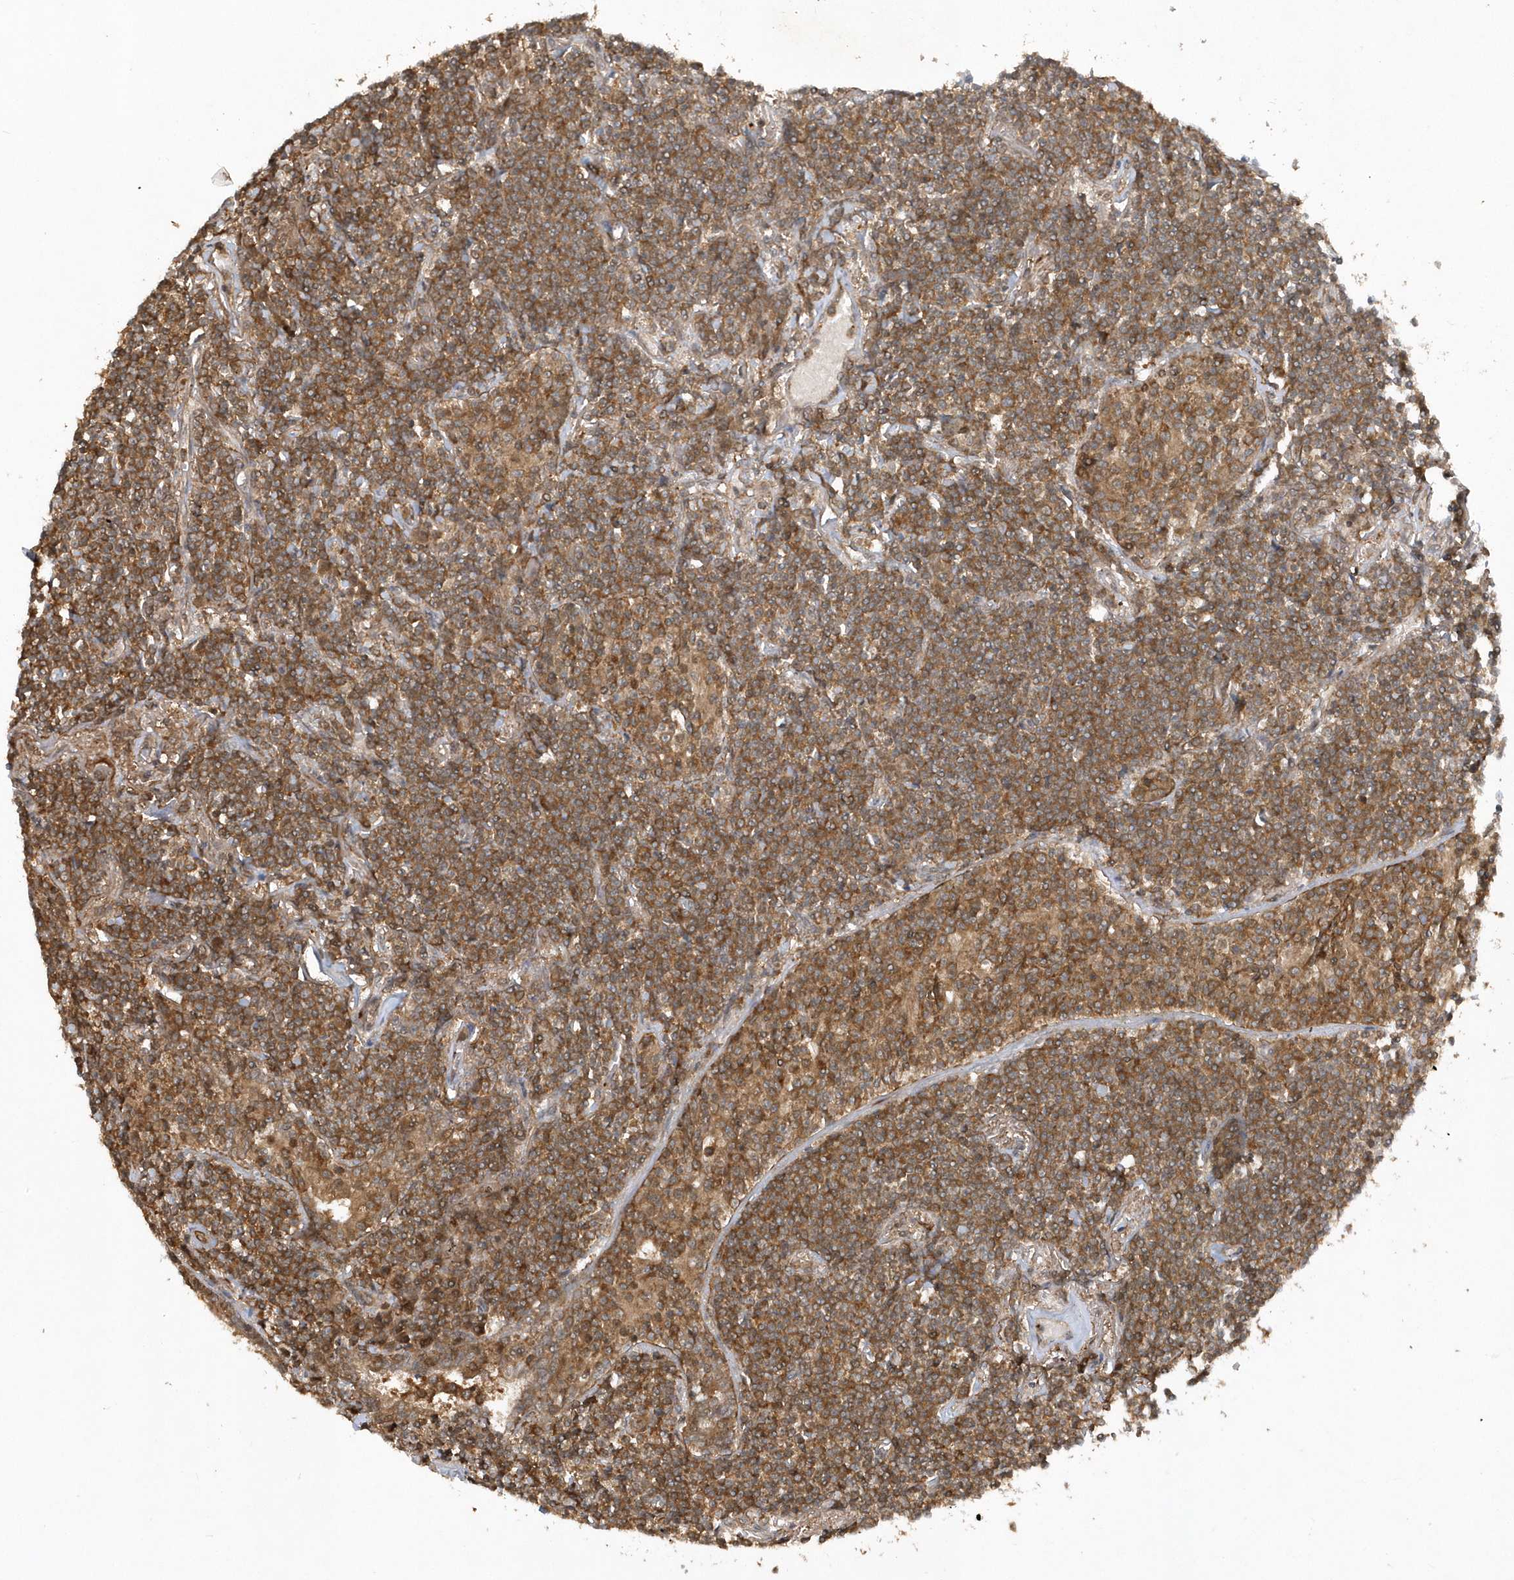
{"staining": {"intensity": "moderate", "quantity": ">75%", "location": "cytoplasmic/membranous"}, "tissue": "lymphoma", "cell_type": "Tumor cells", "image_type": "cancer", "snomed": [{"axis": "morphology", "description": "Malignant lymphoma, non-Hodgkin's type, Low grade"}, {"axis": "topography", "description": "Lung"}], "caption": "Protein expression analysis of human malignant lymphoma, non-Hodgkin's type (low-grade) reveals moderate cytoplasmic/membranous positivity in approximately >75% of tumor cells. (DAB (3,3'-diaminobenzidine) = brown stain, brightfield microscopy at high magnification).", "gene": "ACYP1", "patient": {"sex": "female", "age": 71}}